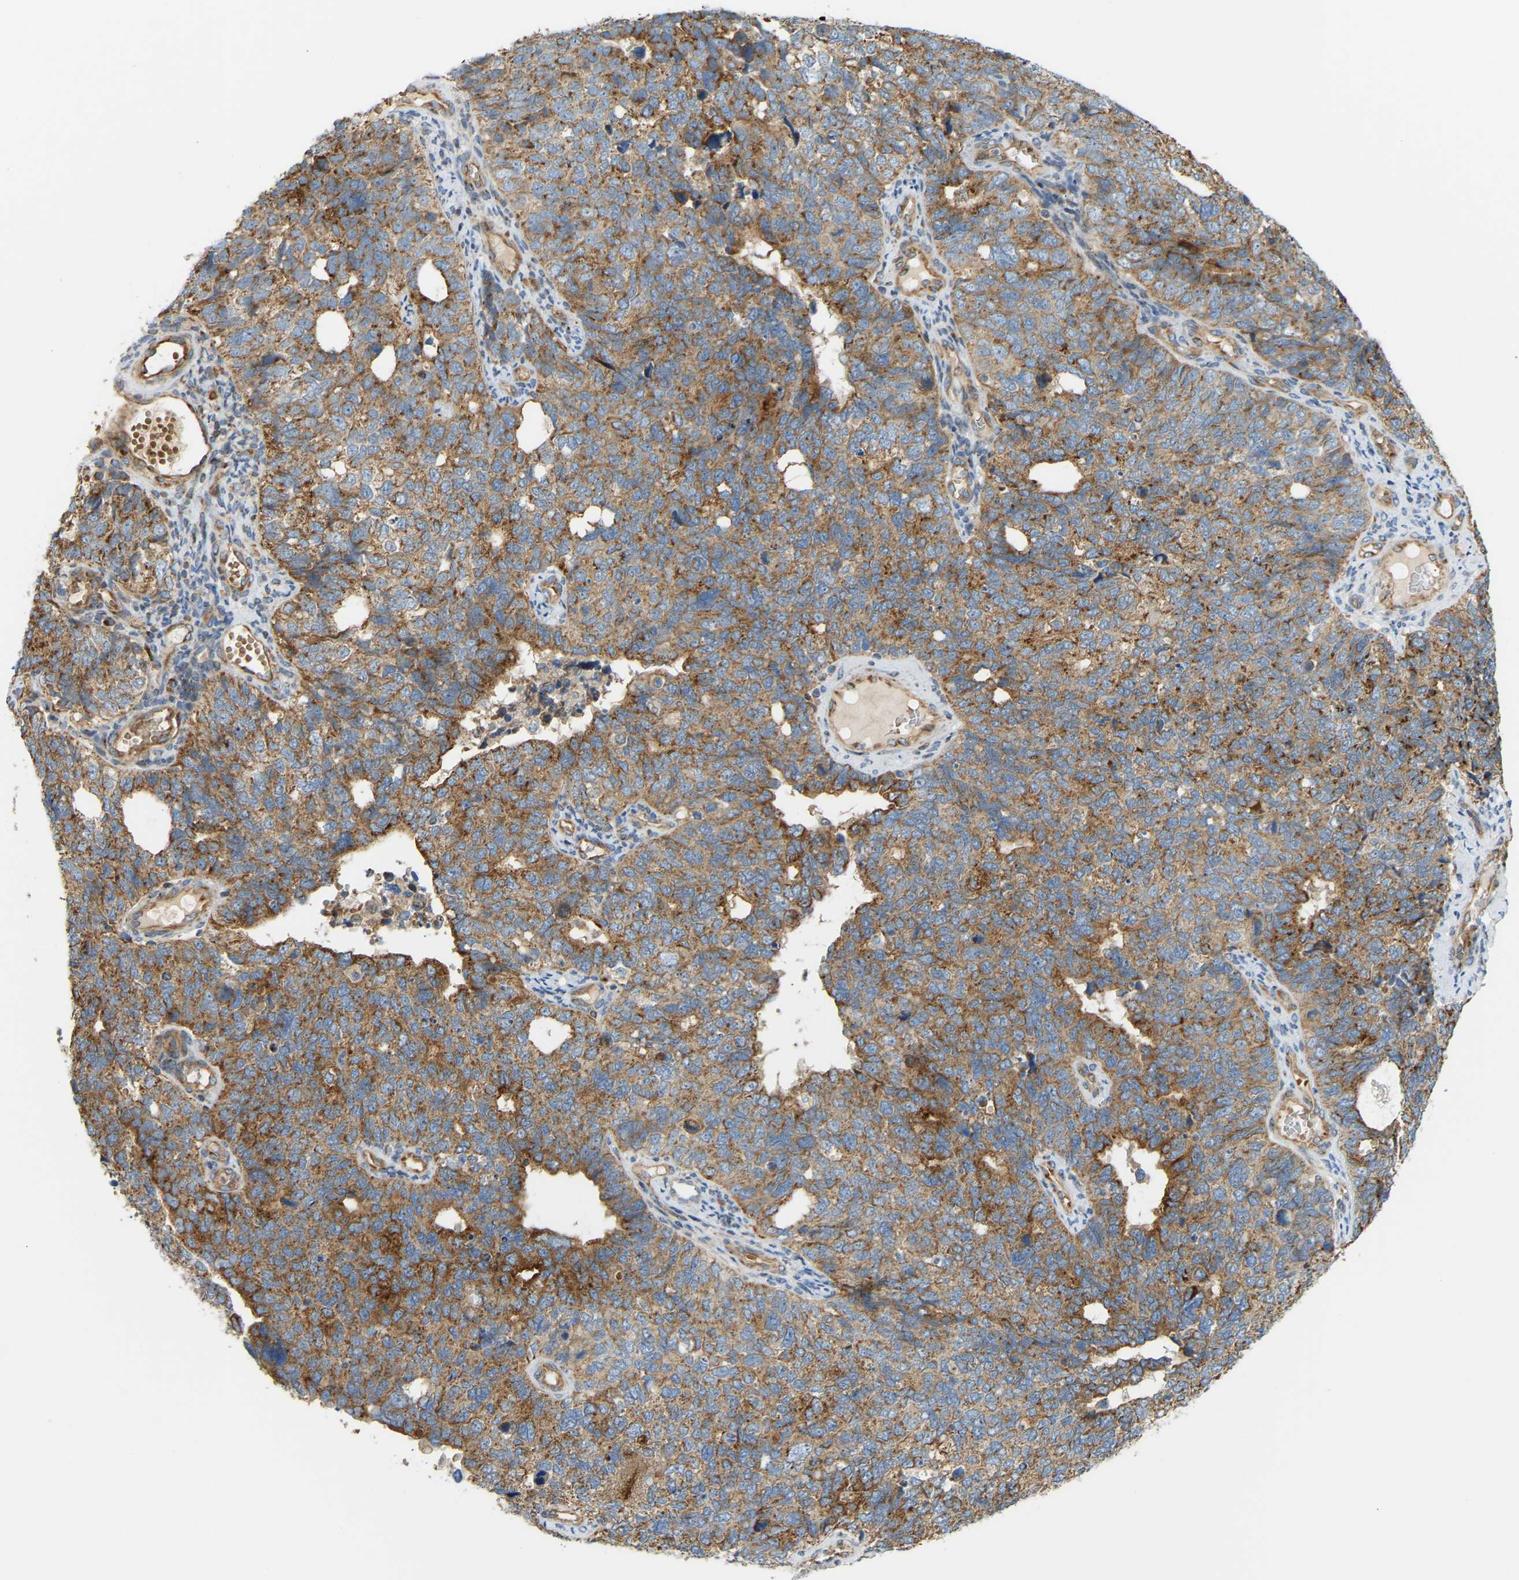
{"staining": {"intensity": "moderate", "quantity": ">75%", "location": "cytoplasmic/membranous"}, "tissue": "cervical cancer", "cell_type": "Tumor cells", "image_type": "cancer", "snomed": [{"axis": "morphology", "description": "Squamous cell carcinoma, NOS"}, {"axis": "topography", "description": "Cervix"}], "caption": "IHC micrograph of cervical squamous cell carcinoma stained for a protein (brown), which reveals medium levels of moderate cytoplasmic/membranous staining in about >75% of tumor cells.", "gene": "YIPF2", "patient": {"sex": "female", "age": 63}}